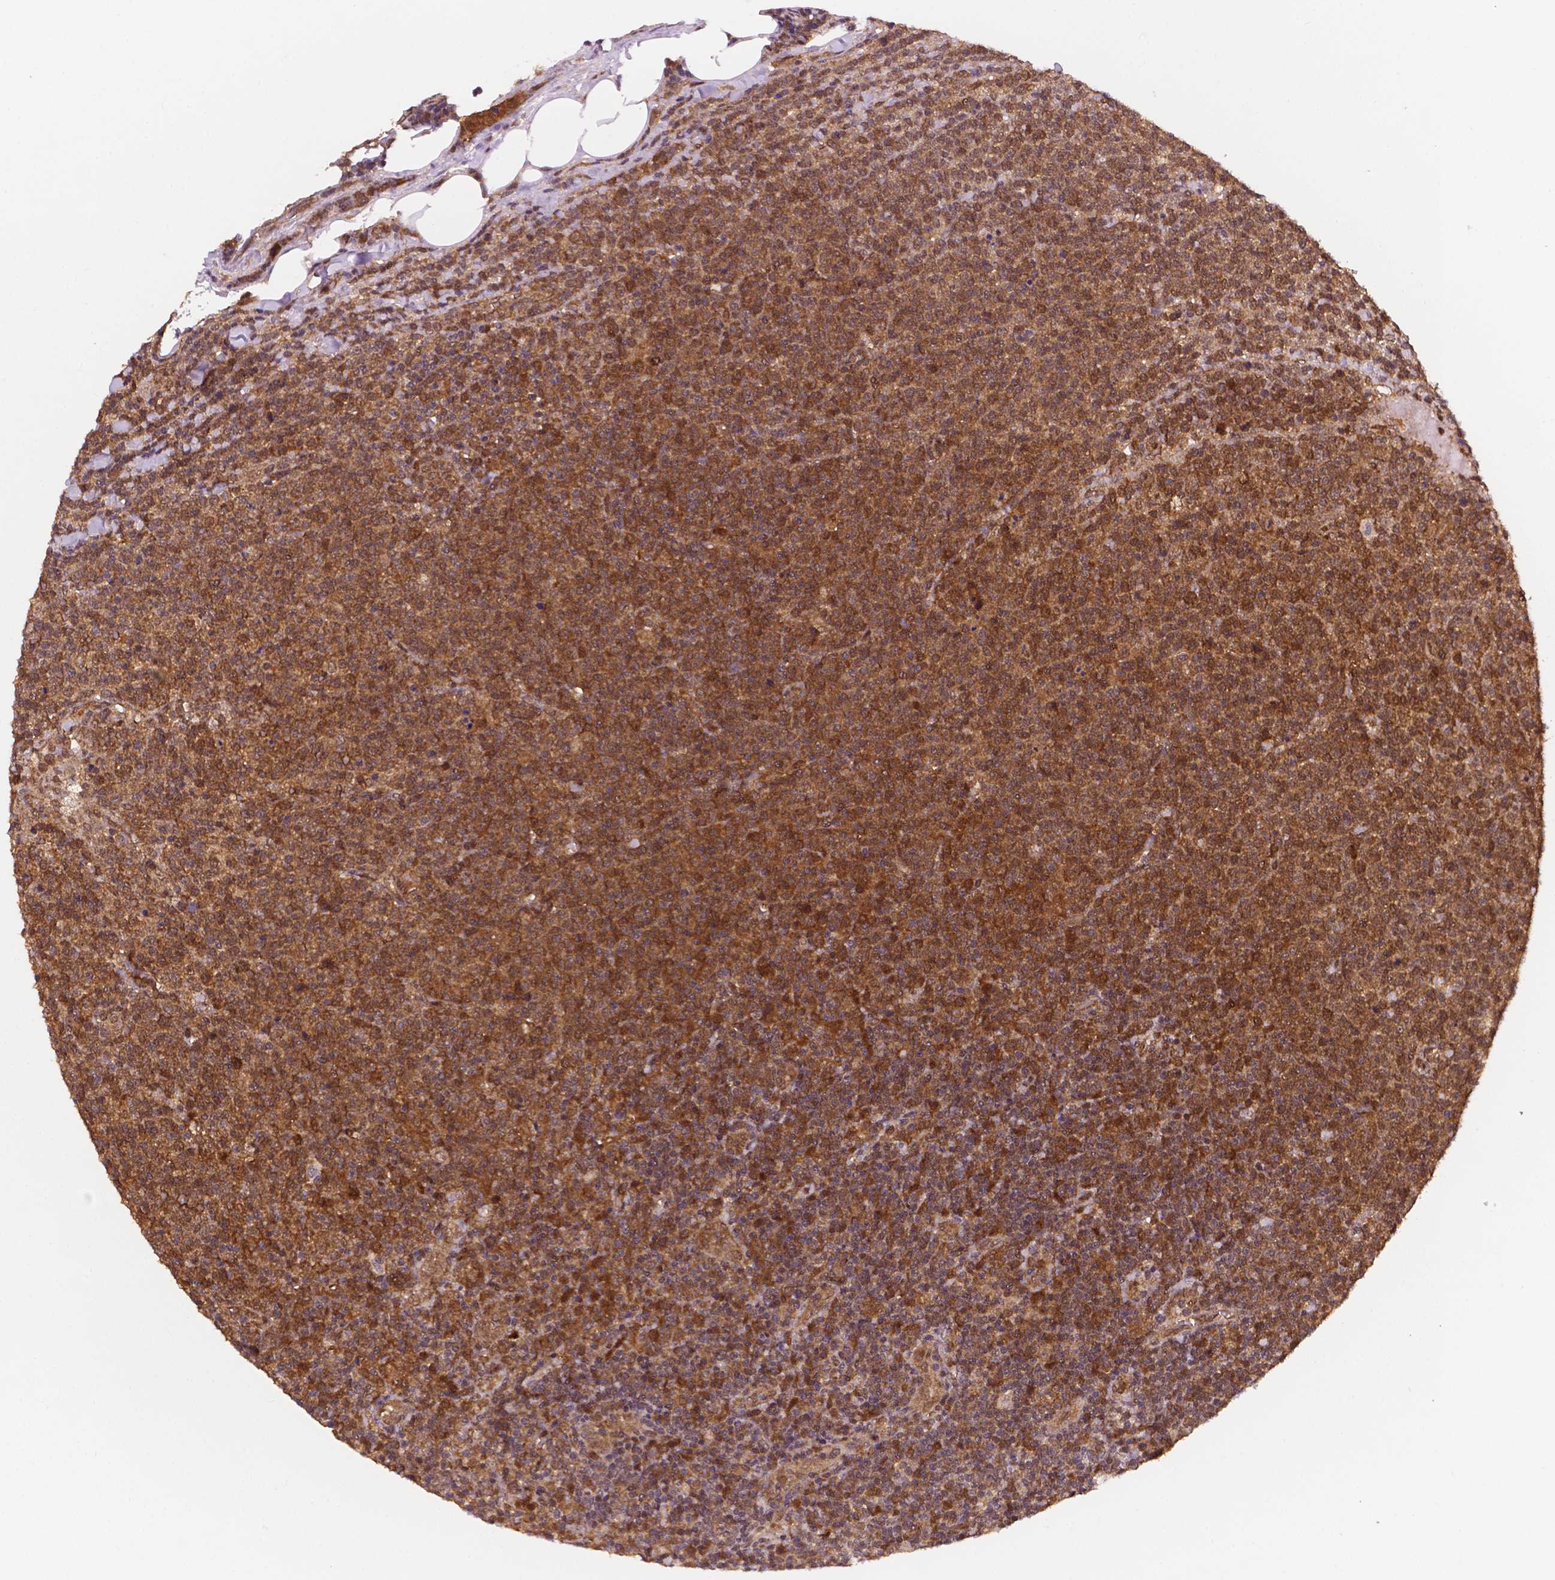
{"staining": {"intensity": "moderate", "quantity": ">75%", "location": "cytoplasmic/membranous,nuclear"}, "tissue": "lymphoma", "cell_type": "Tumor cells", "image_type": "cancer", "snomed": [{"axis": "morphology", "description": "Malignant lymphoma, non-Hodgkin's type, High grade"}, {"axis": "topography", "description": "Lymph node"}], "caption": "Immunohistochemical staining of human lymphoma reveals moderate cytoplasmic/membranous and nuclear protein expression in about >75% of tumor cells.", "gene": "UBE2L6", "patient": {"sex": "male", "age": 61}}